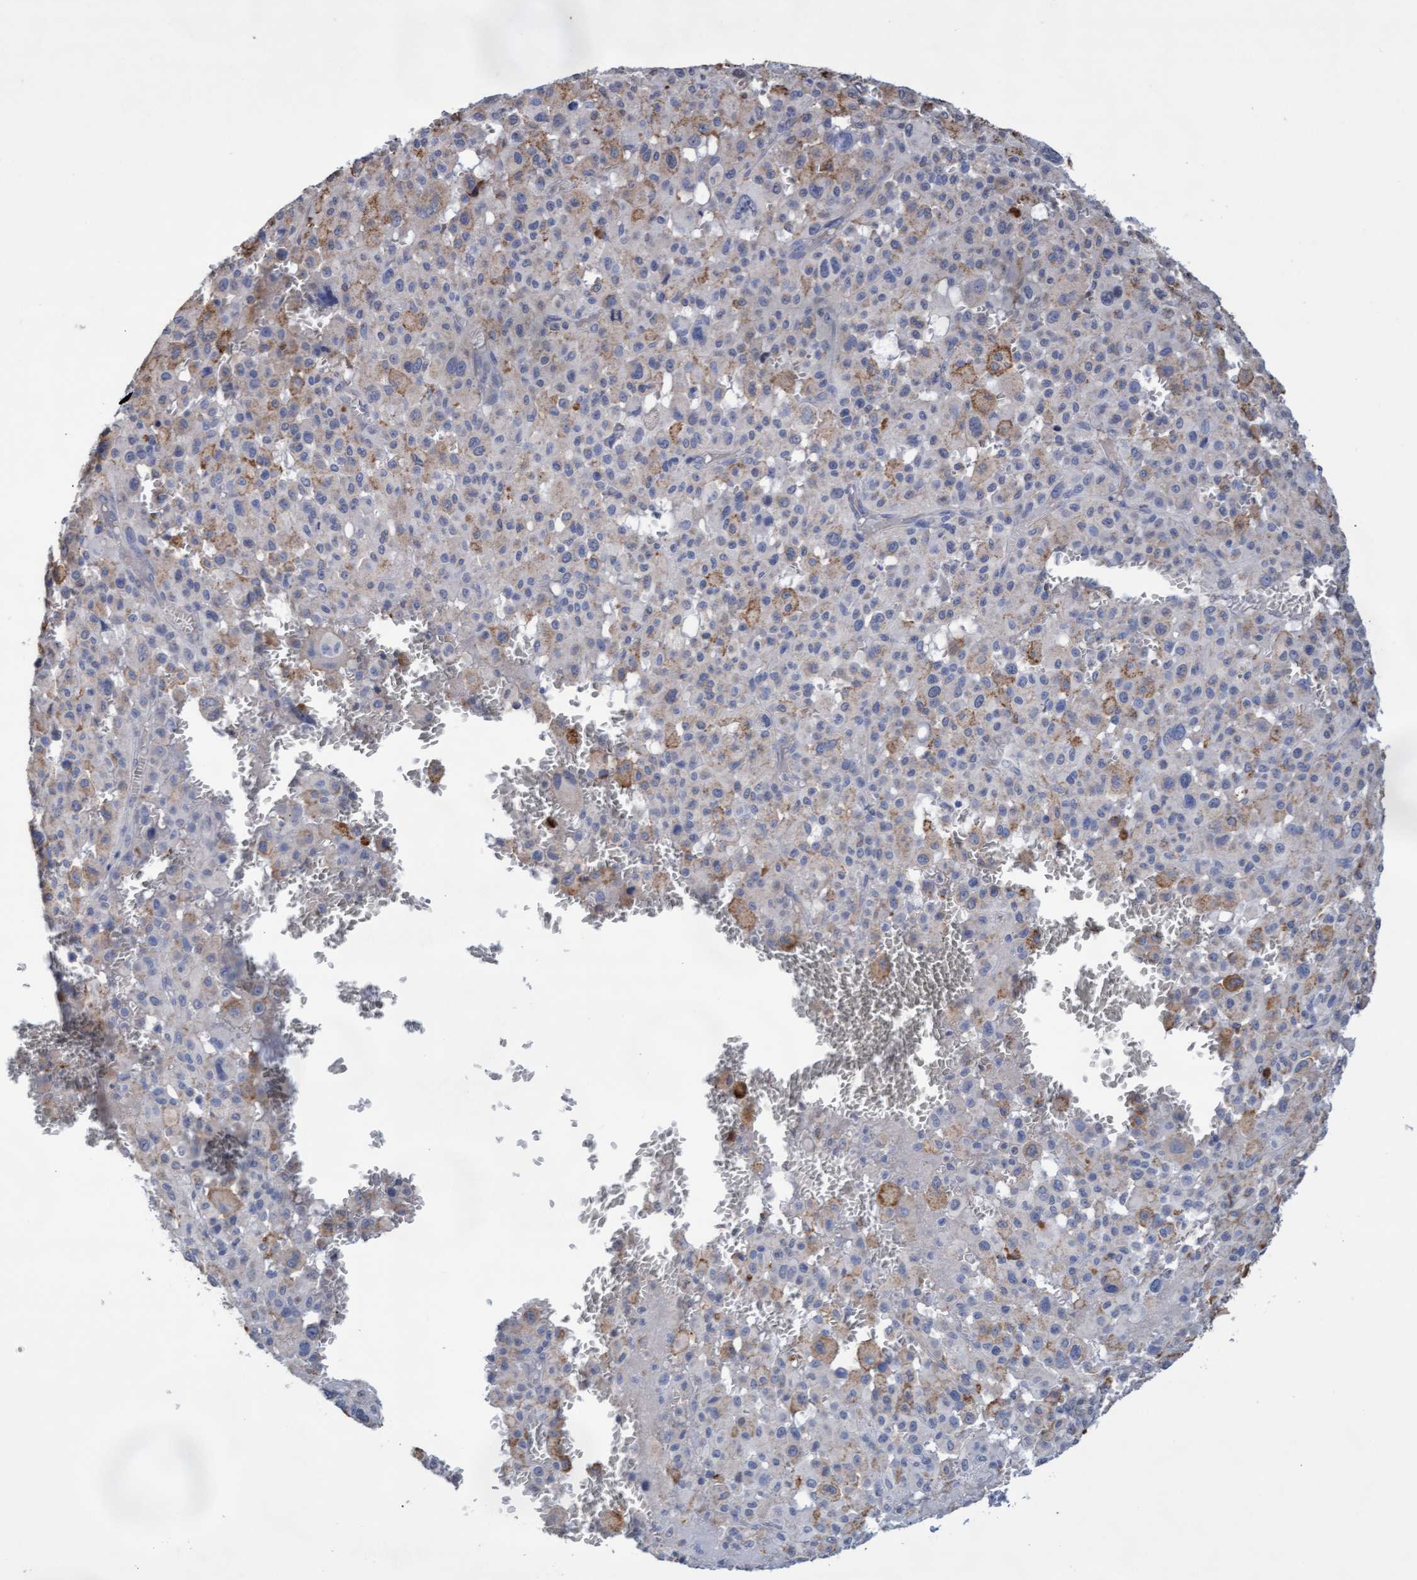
{"staining": {"intensity": "weak", "quantity": "<25%", "location": "cytoplasmic/membranous"}, "tissue": "melanoma", "cell_type": "Tumor cells", "image_type": "cancer", "snomed": [{"axis": "morphology", "description": "Malignant melanoma, Metastatic site"}, {"axis": "topography", "description": "Skin"}], "caption": "Tumor cells are negative for protein expression in human malignant melanoma (metastatic site).", "gene": "GPR39", "patient": {"sex": "female", "age": 74}}